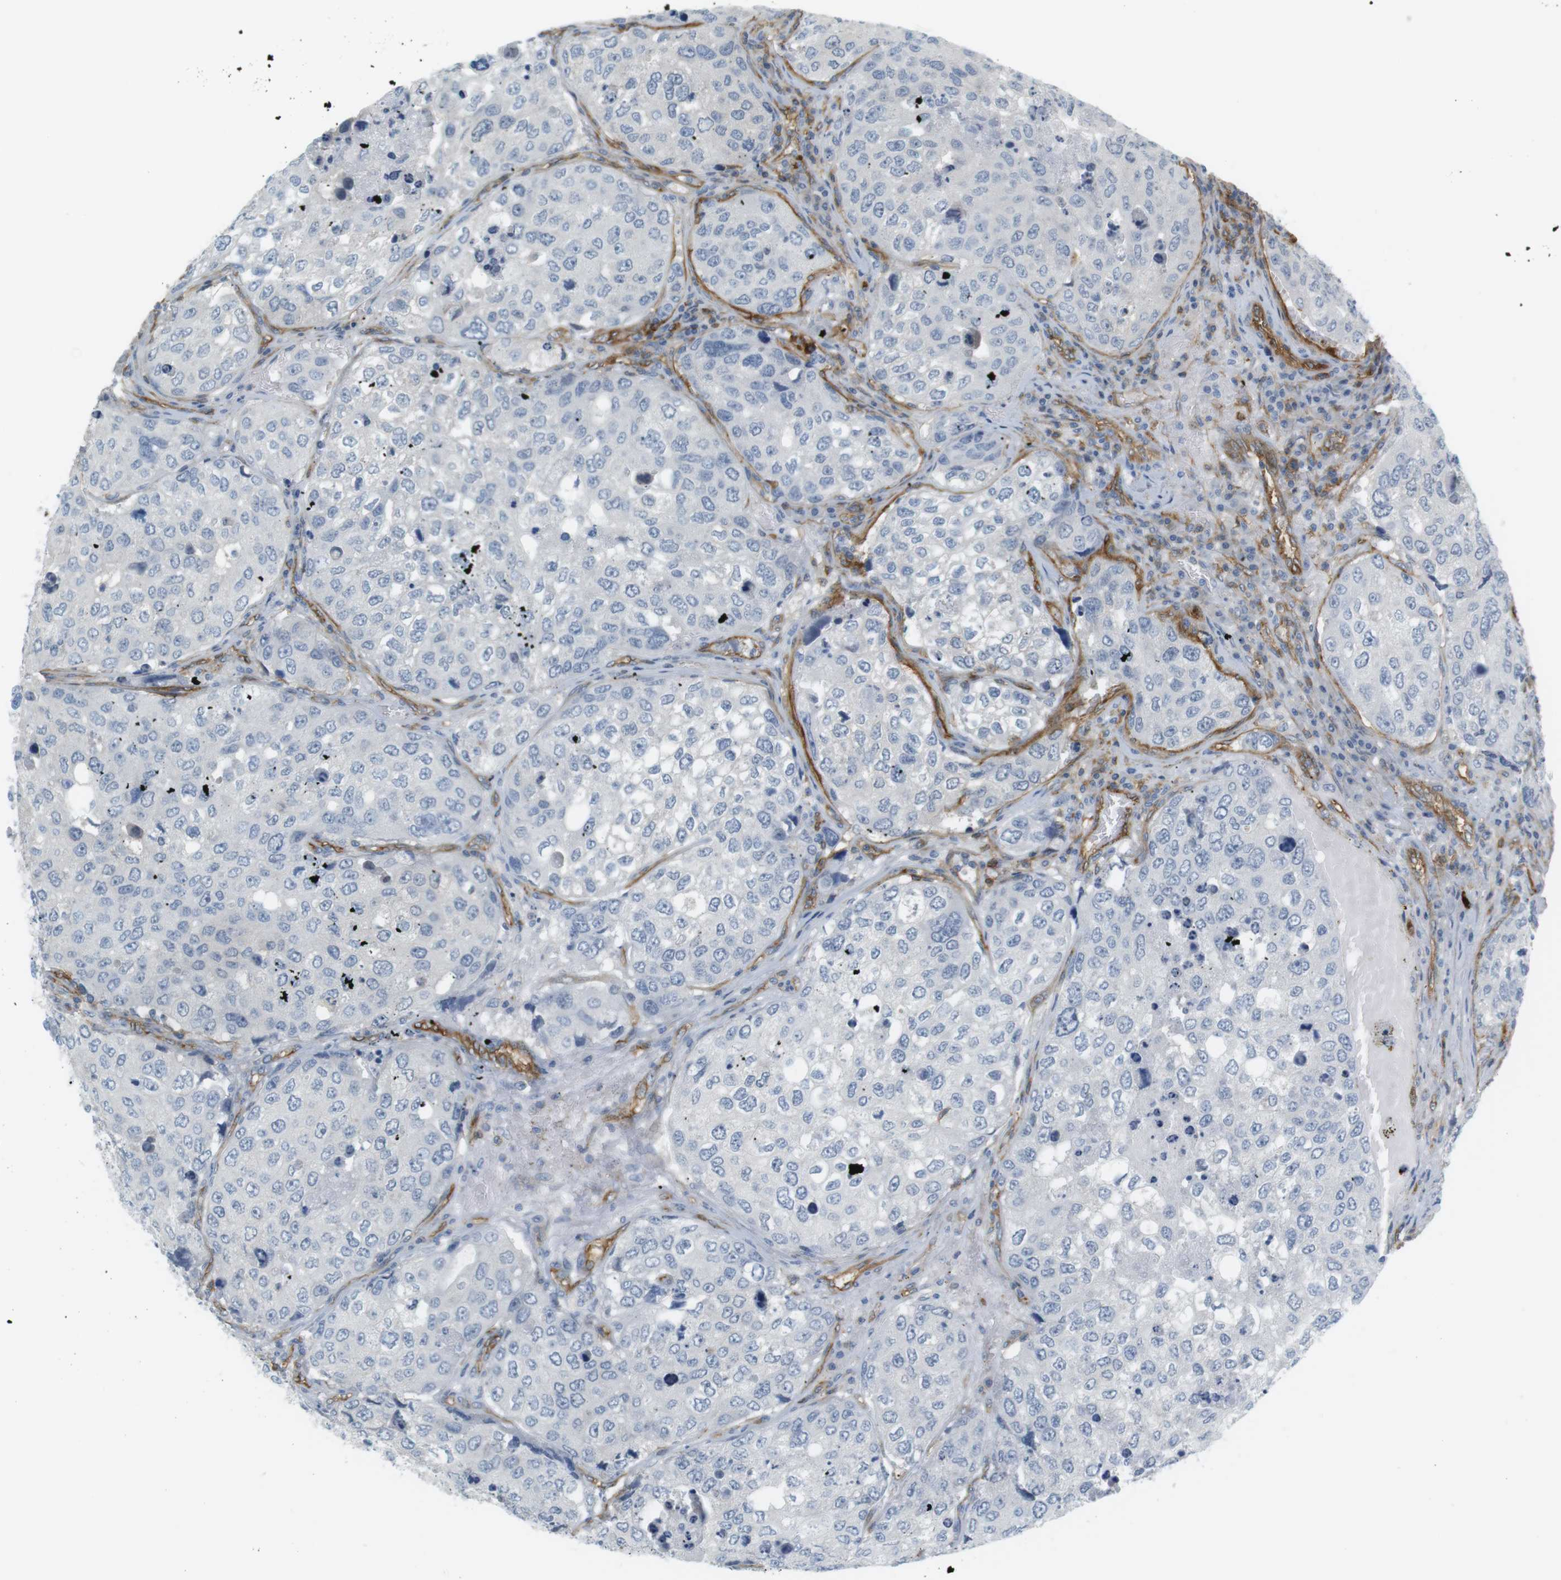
{"staining": {"intensity": "negative", "quantity": "none", "location": "none"}, "tissue": "urothelial cancer", "cell_type": "Tumor cells", "image_type": "cancer", "snomed": [{"axis": "morphology", "description": "Urothelial carcinoma, High grade"}, {"axis": "topography", "description": "Lymph node"}, {"axis": "topography", "description": "Urinary bladder"}], "caption": "Immunohistochemical staining of urothelial cancer exhibits no significant staining in tumor cells.", "gene": "F2R", "patient": {"sex": "male", "age": 51}}